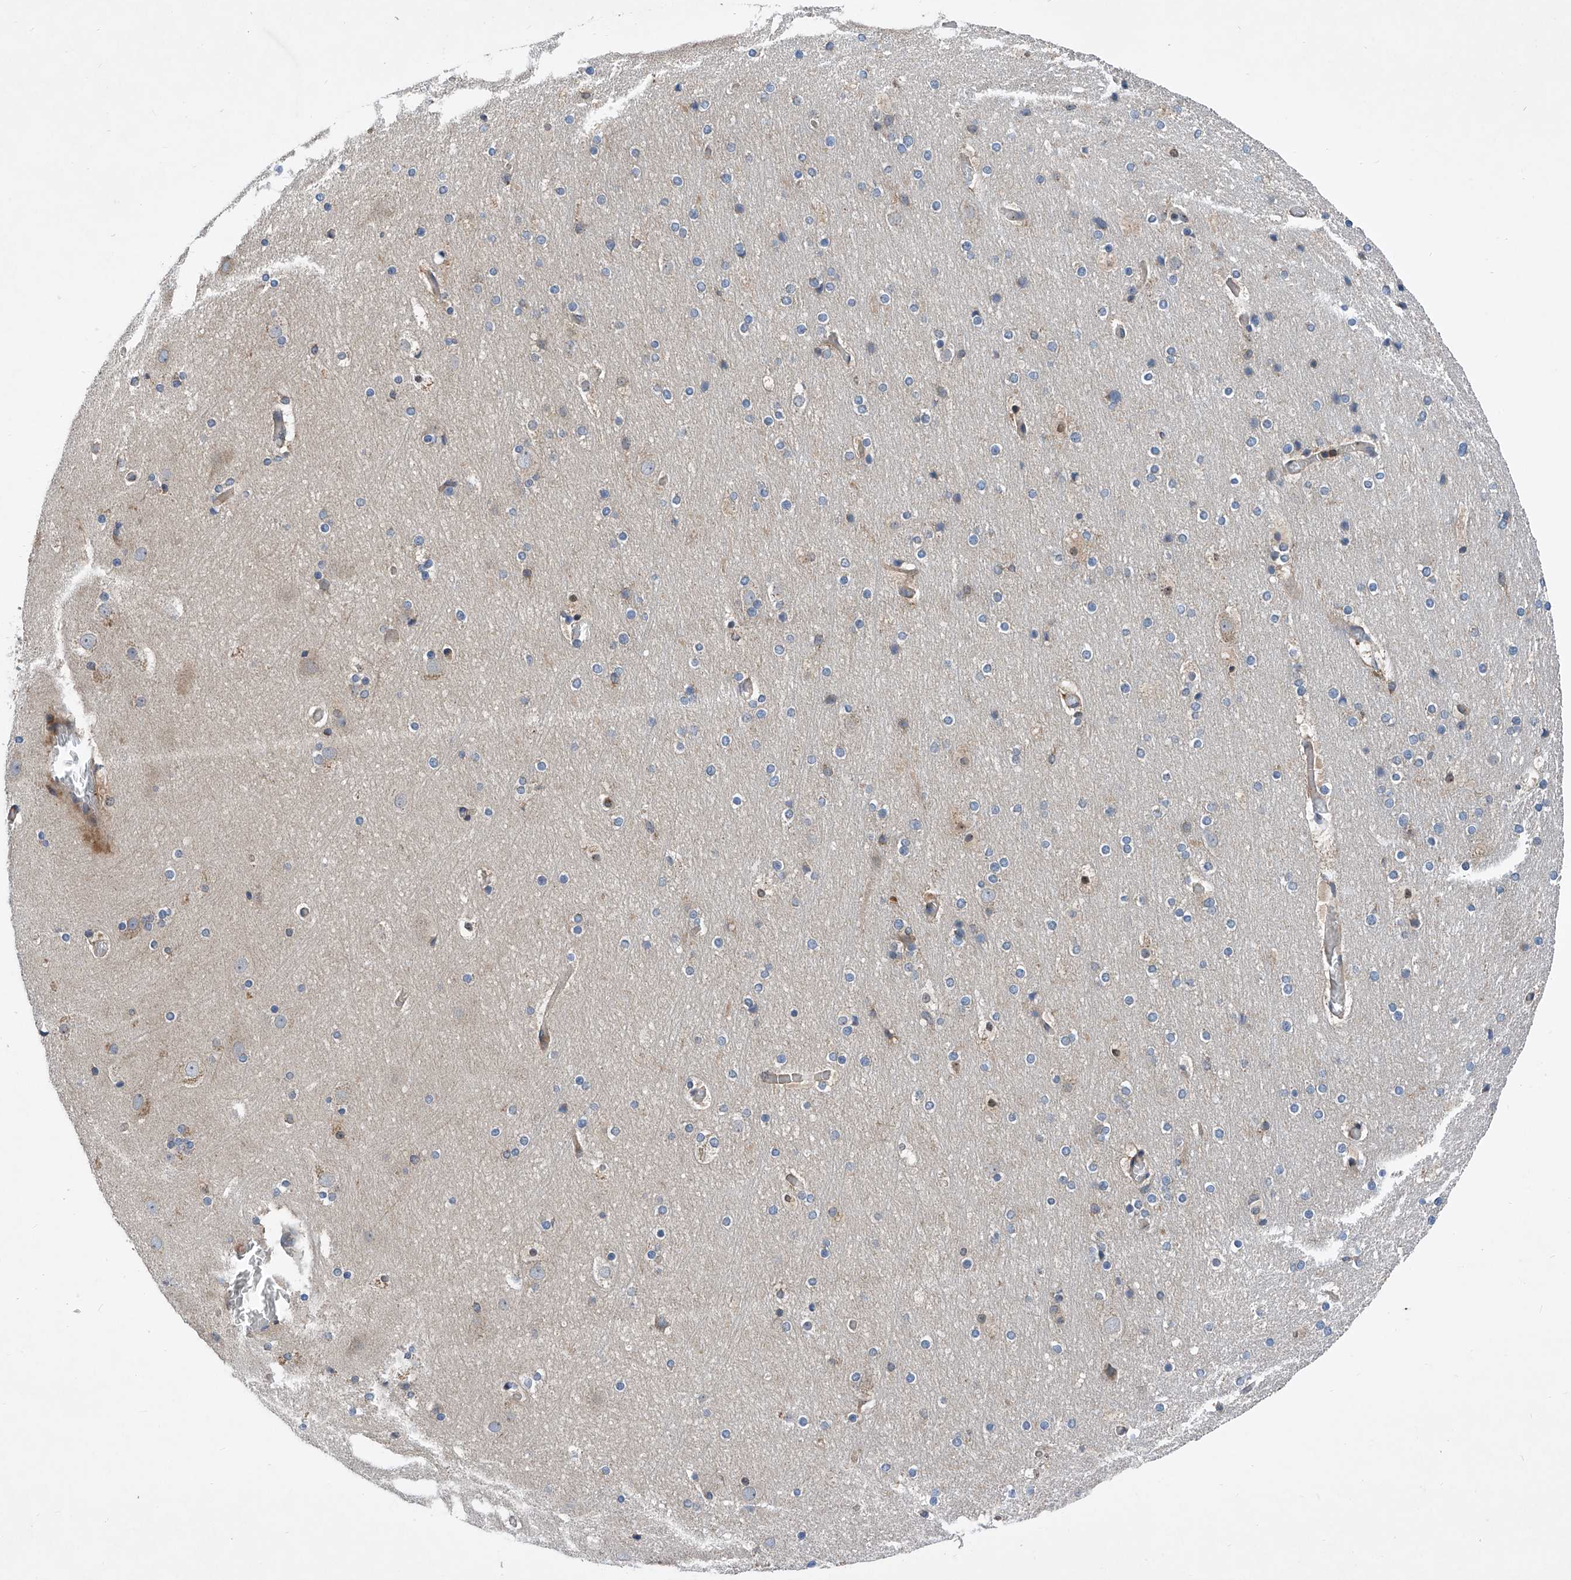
{"staining": {"intensity": "moderate", "quantity": "25%-75%", "location": "cytoplasmic/membranous"}, "tissue": "cerebral cortex", "cell_type": "Endothelial cells", "image_type": "normal", "snomed": [{"axis": "morphology", "description": "Normal tissue, NOS"}, {"axis": "topography", "description": "Cerebral cortex"}], "caption": "A high-resolution photomicrograph shows immunohistochemistry (IHC) staining of unremarkable cerebral cortex, which shows moderate cytoplasmic/membranous expression in about 25%-75% of endothelial cells.", "gene": "TRIM38", "patient": {"sex": "male", "age": 57}}